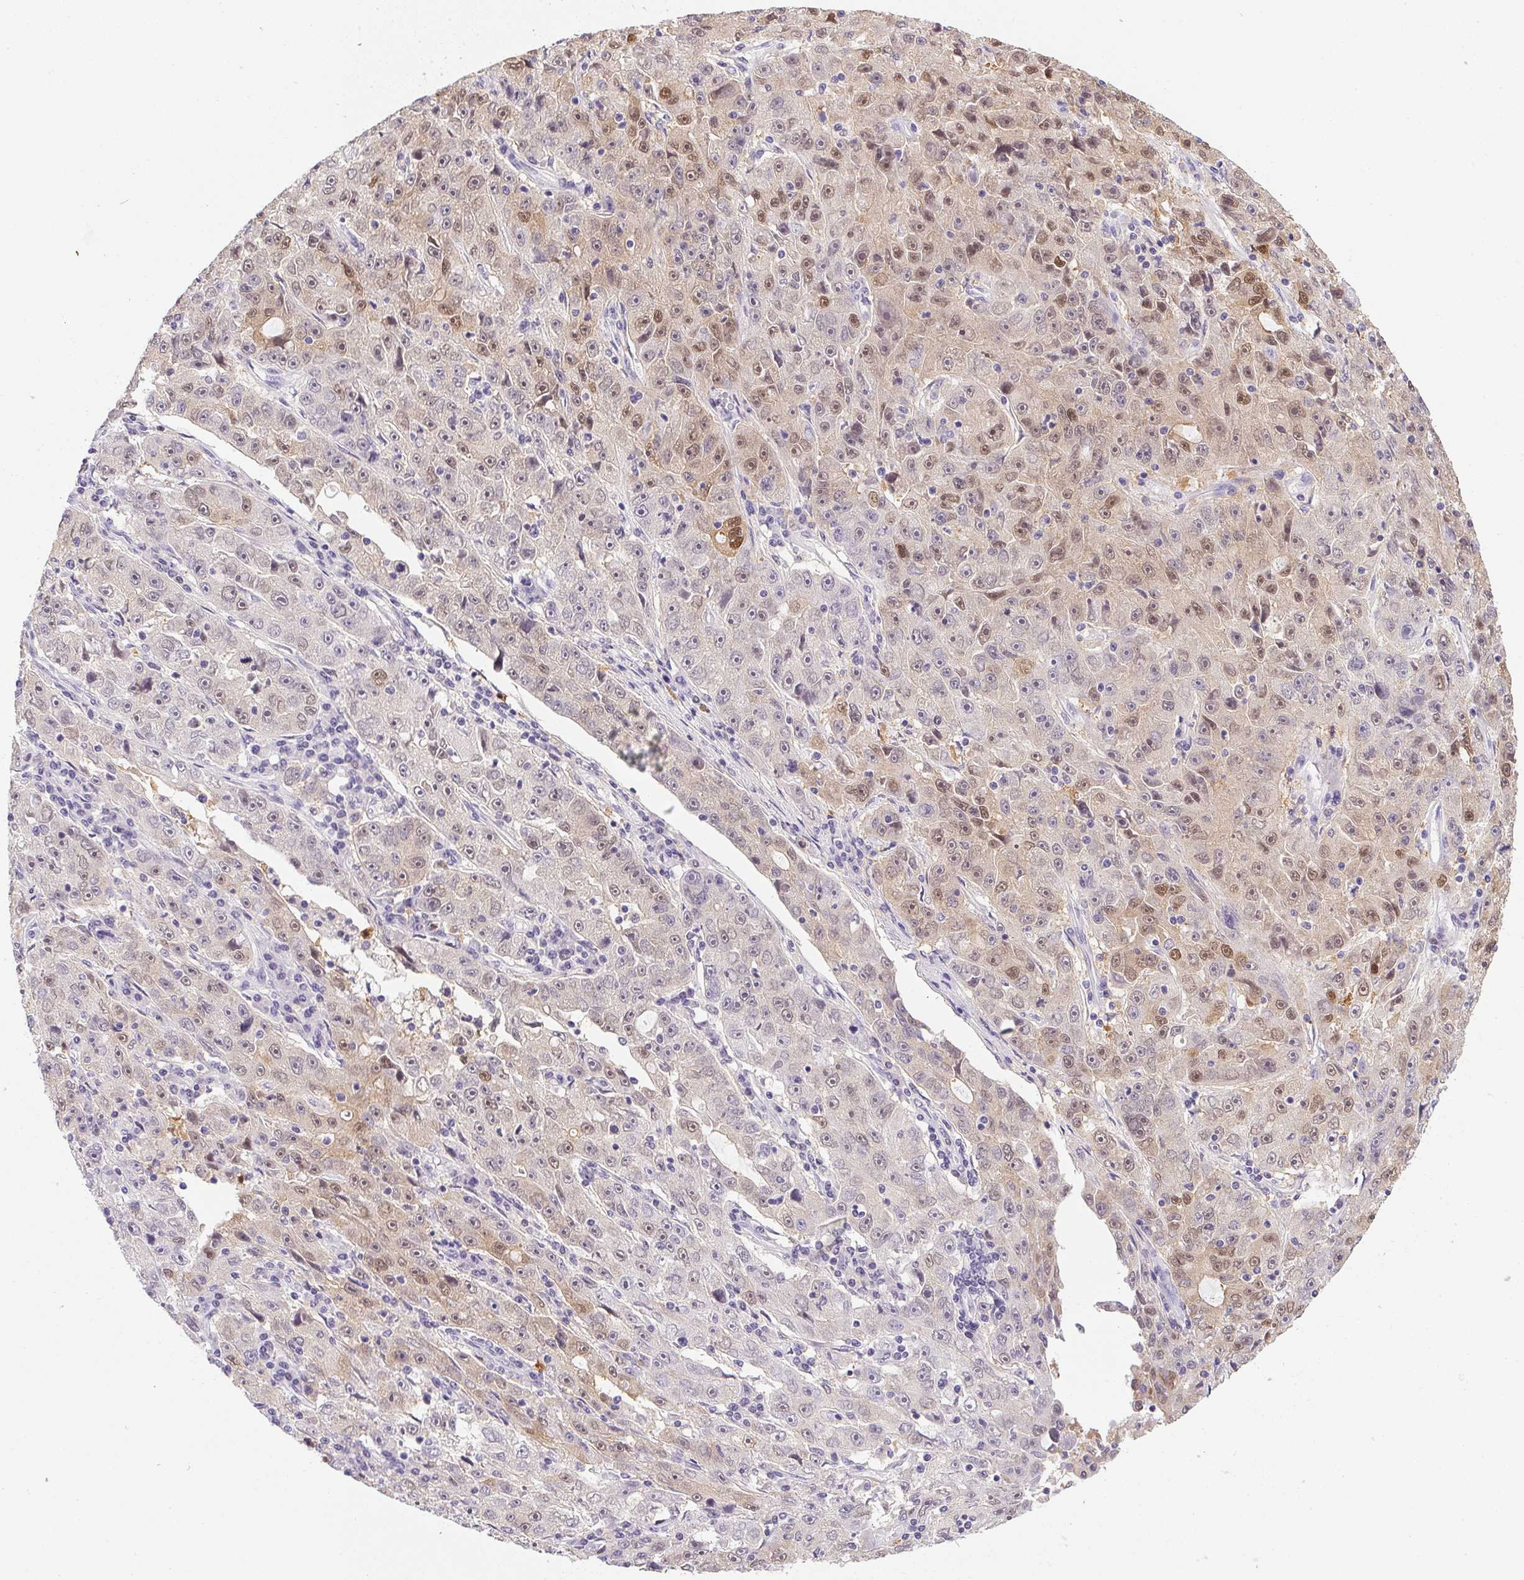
{"staining": {"intensity": "weak", "quantity": "25%-75%", "location": "cytoplasmic/membranous,nuclear"}, "tissue": "lung cancer", "cell_type": "Tumor cells", "image_type": "cancer", "snomed": [{"axis": "morphology", "description": "Normal morphology"}, {"axis": "morphology", "description": "Adenocarcinoma, NOS"}, {"axis": "topography", "description": "Lymph node"}, {"axis": "topography", "description": "Lung"}], "caption": "Lung cancer stained with IHC reveals weak cytoplasmic/membranous and nuclear expression in approximately 25%-75% of tumor cells.", "gene": "DNAJC5G", "patient": {"sex": "female", "age": 57}}